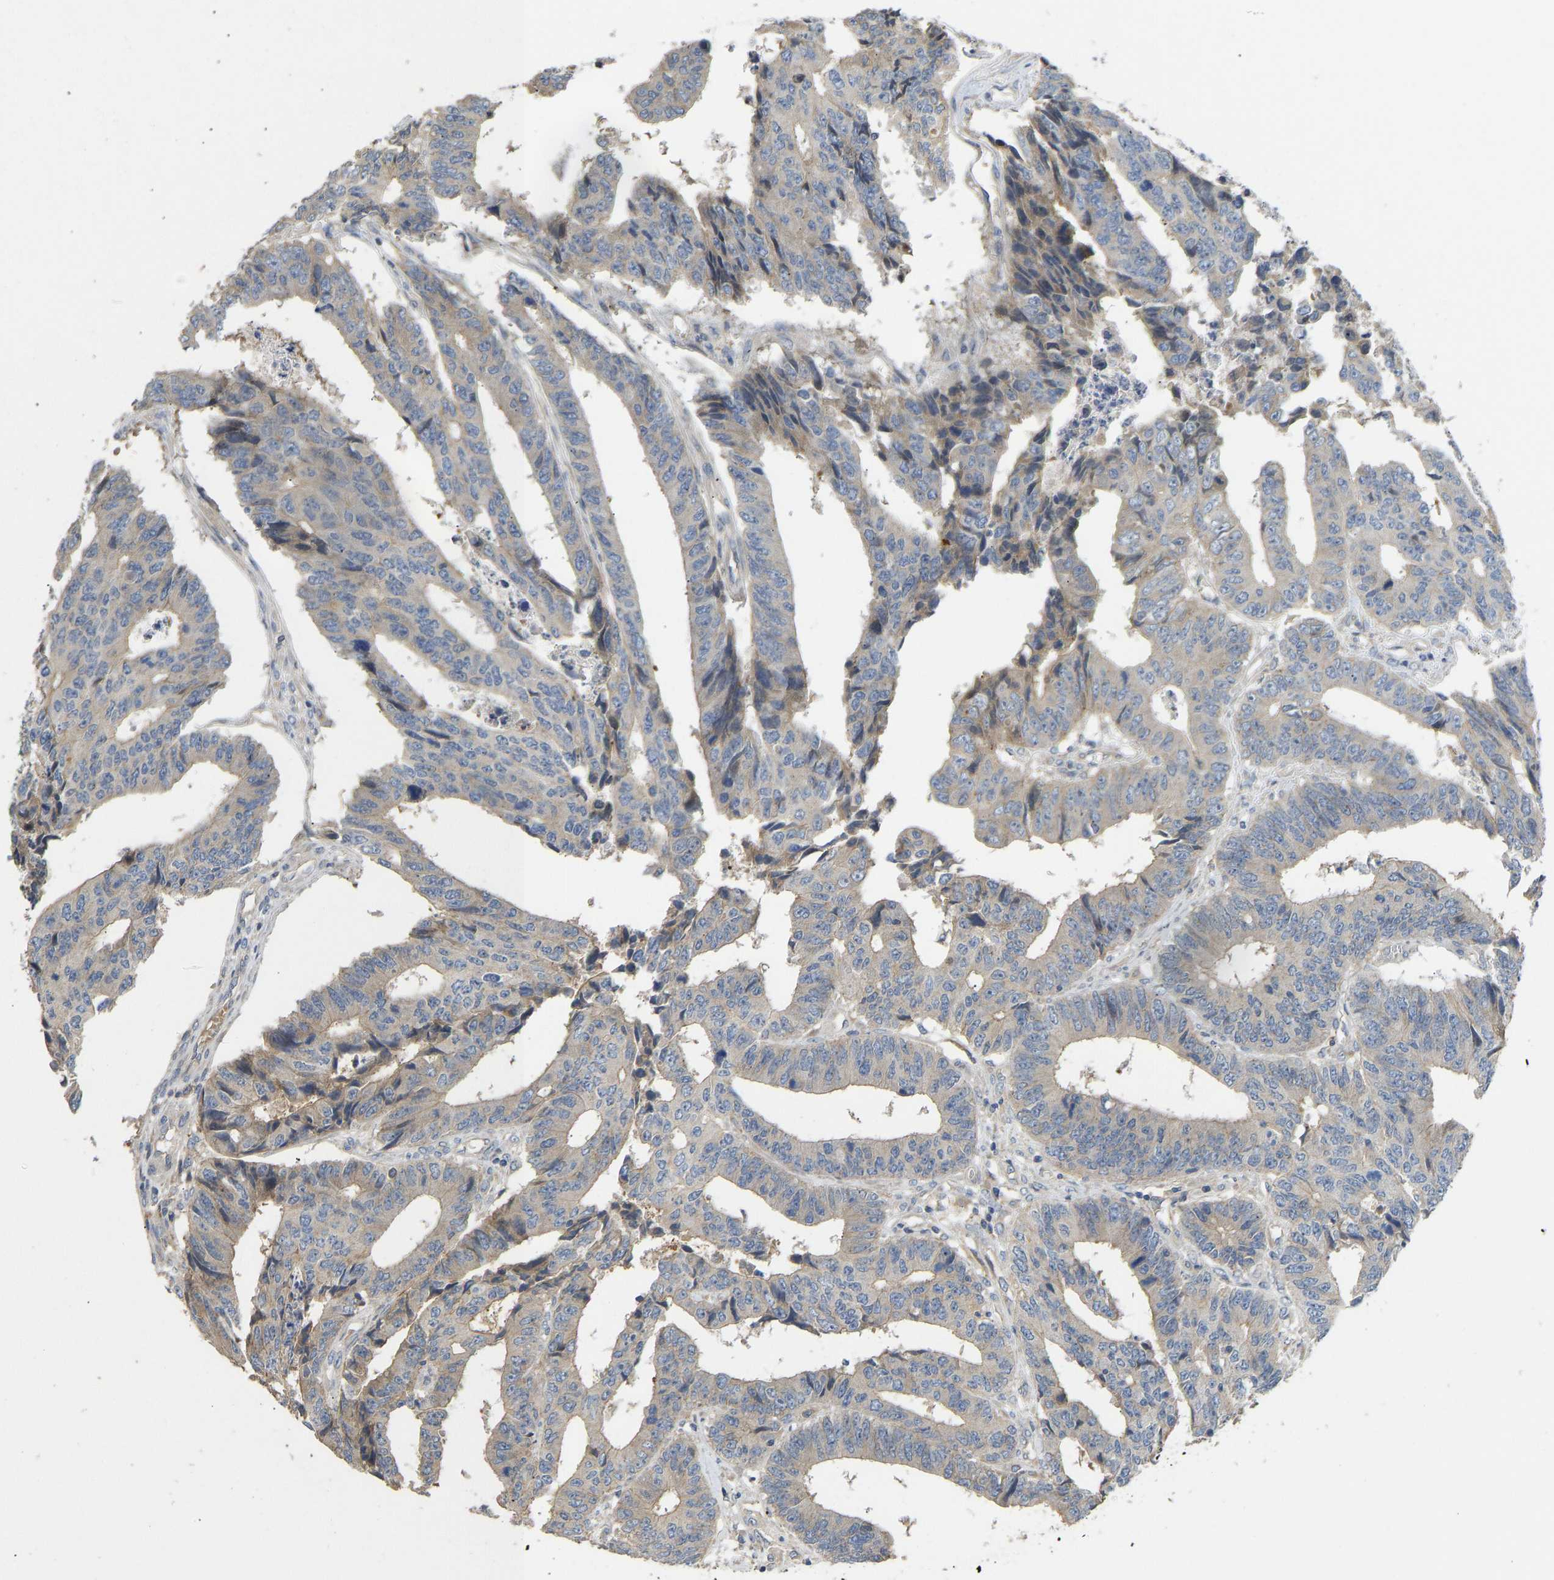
{"staining": {"intensity": "weak", "quantity": "<25%", "location": "cytoplasmic/membranous"}, "tissue": "colorectal cancer", "cell_type": "Tumor cells", "image_type": "cancer", "snomed": [{"axis": "morphology", "description": "Adenocarcinoma, NOS"}, {"axis": "topography", "description": "Rectum"}], "caption": "IHC micrograph of colorectal cancer stained for a protein (brown), which reveals no positivity in tumor cells.", "gene": "VCPKMT", "patient": {"sex": "male", "age": 84}}